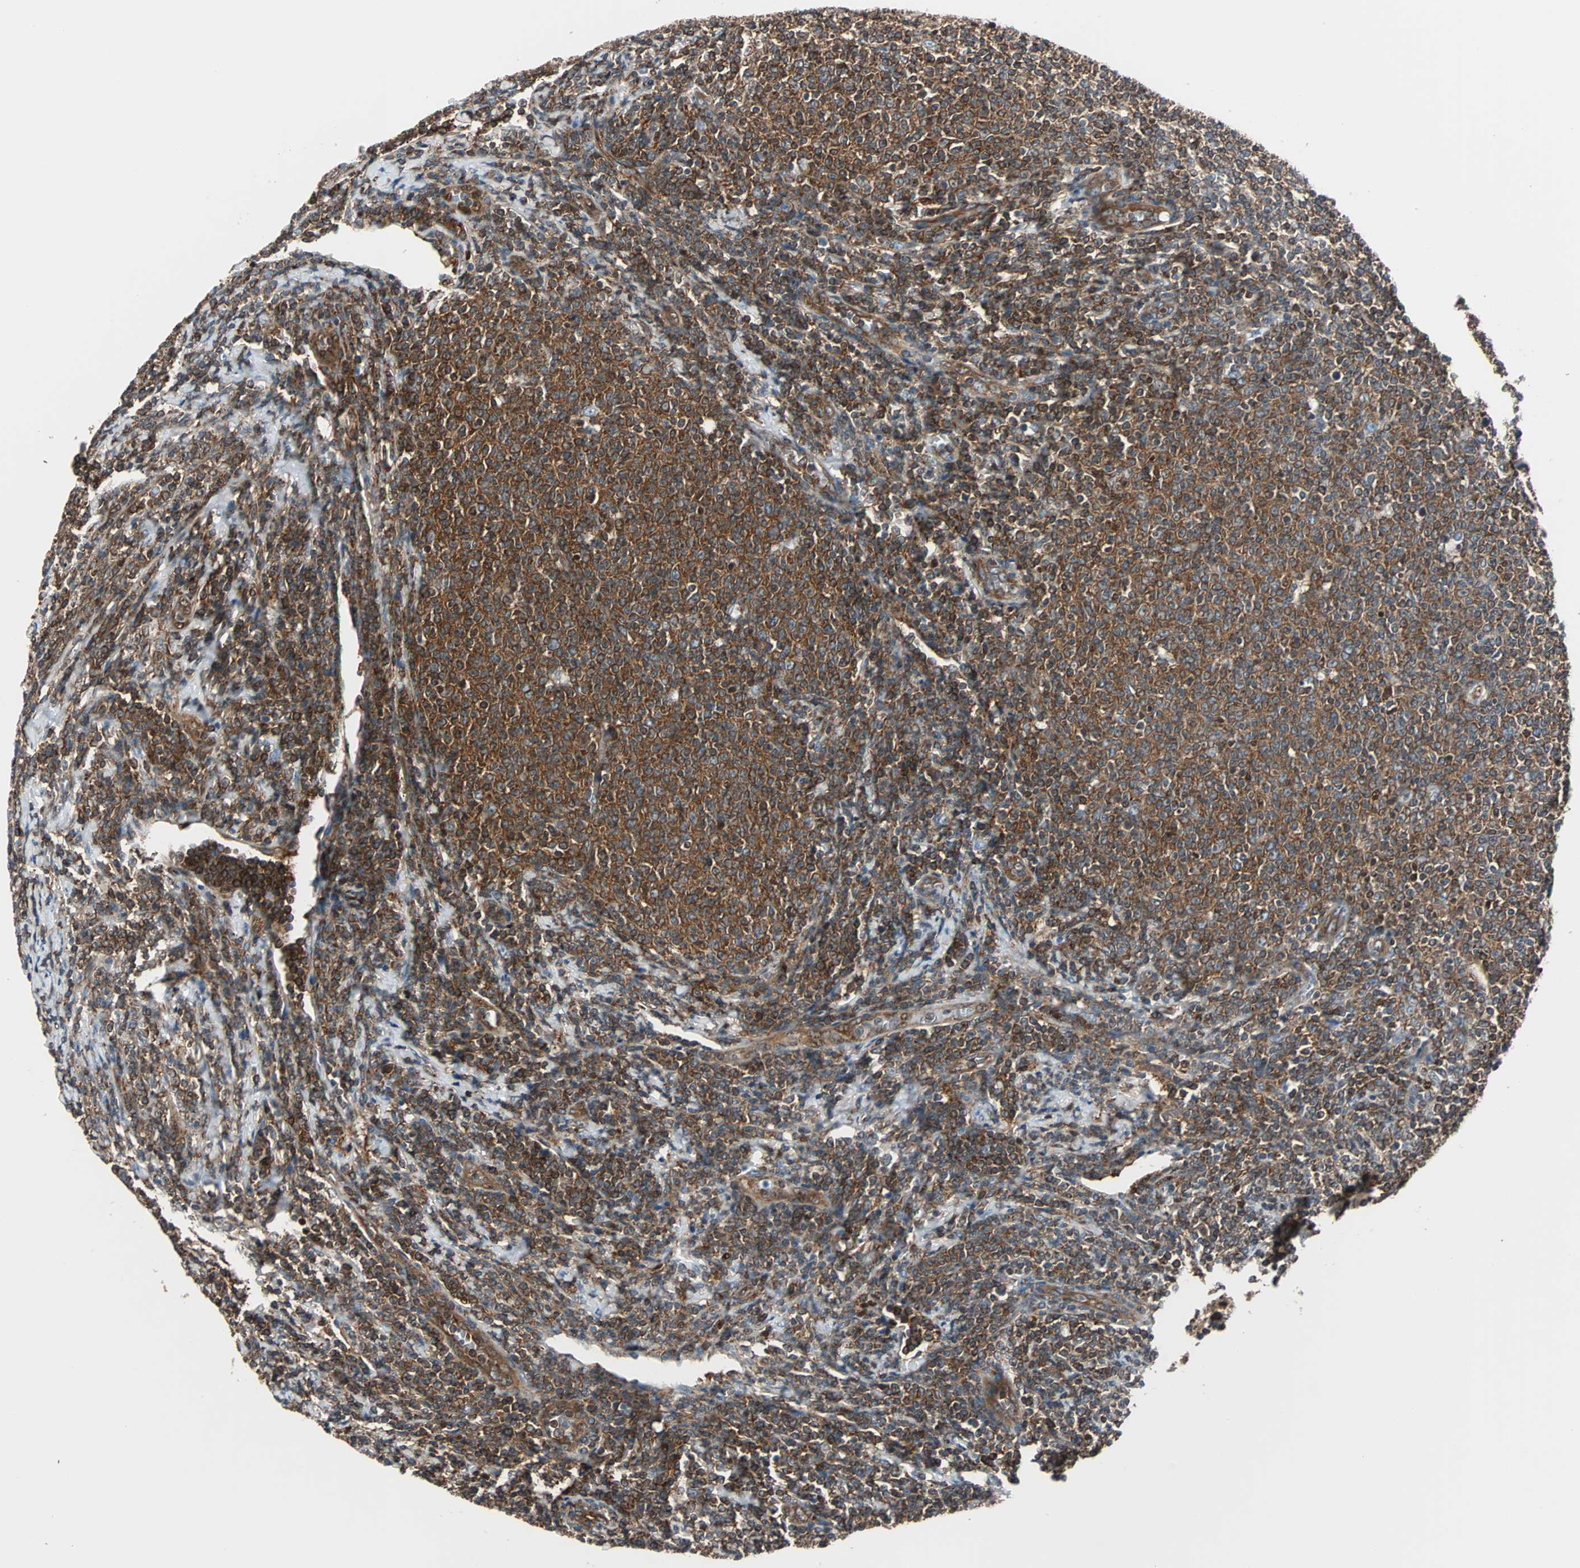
{"staining": {"intensity": "strong", "quantity": ">75%", "location": "cytoplasmic/membranous"}, "tissue": "lymphoma", "cell_type": "Tumor cells", "image_type": "cancer", "snomed": [{"axis": "morphology", "description": "Malignant lymphoma, non-Hodgkin's type, Low grade"}, {"axis": "topography", "description": "Lymph node"}], "caption": "Human lymphoma stained for a protein (brown) displays strong cytoplasmic/membranous positive staining in about >75% of tumor cells.", "gene": "RELA", "patient": {"sex": "male", "age": 66}}